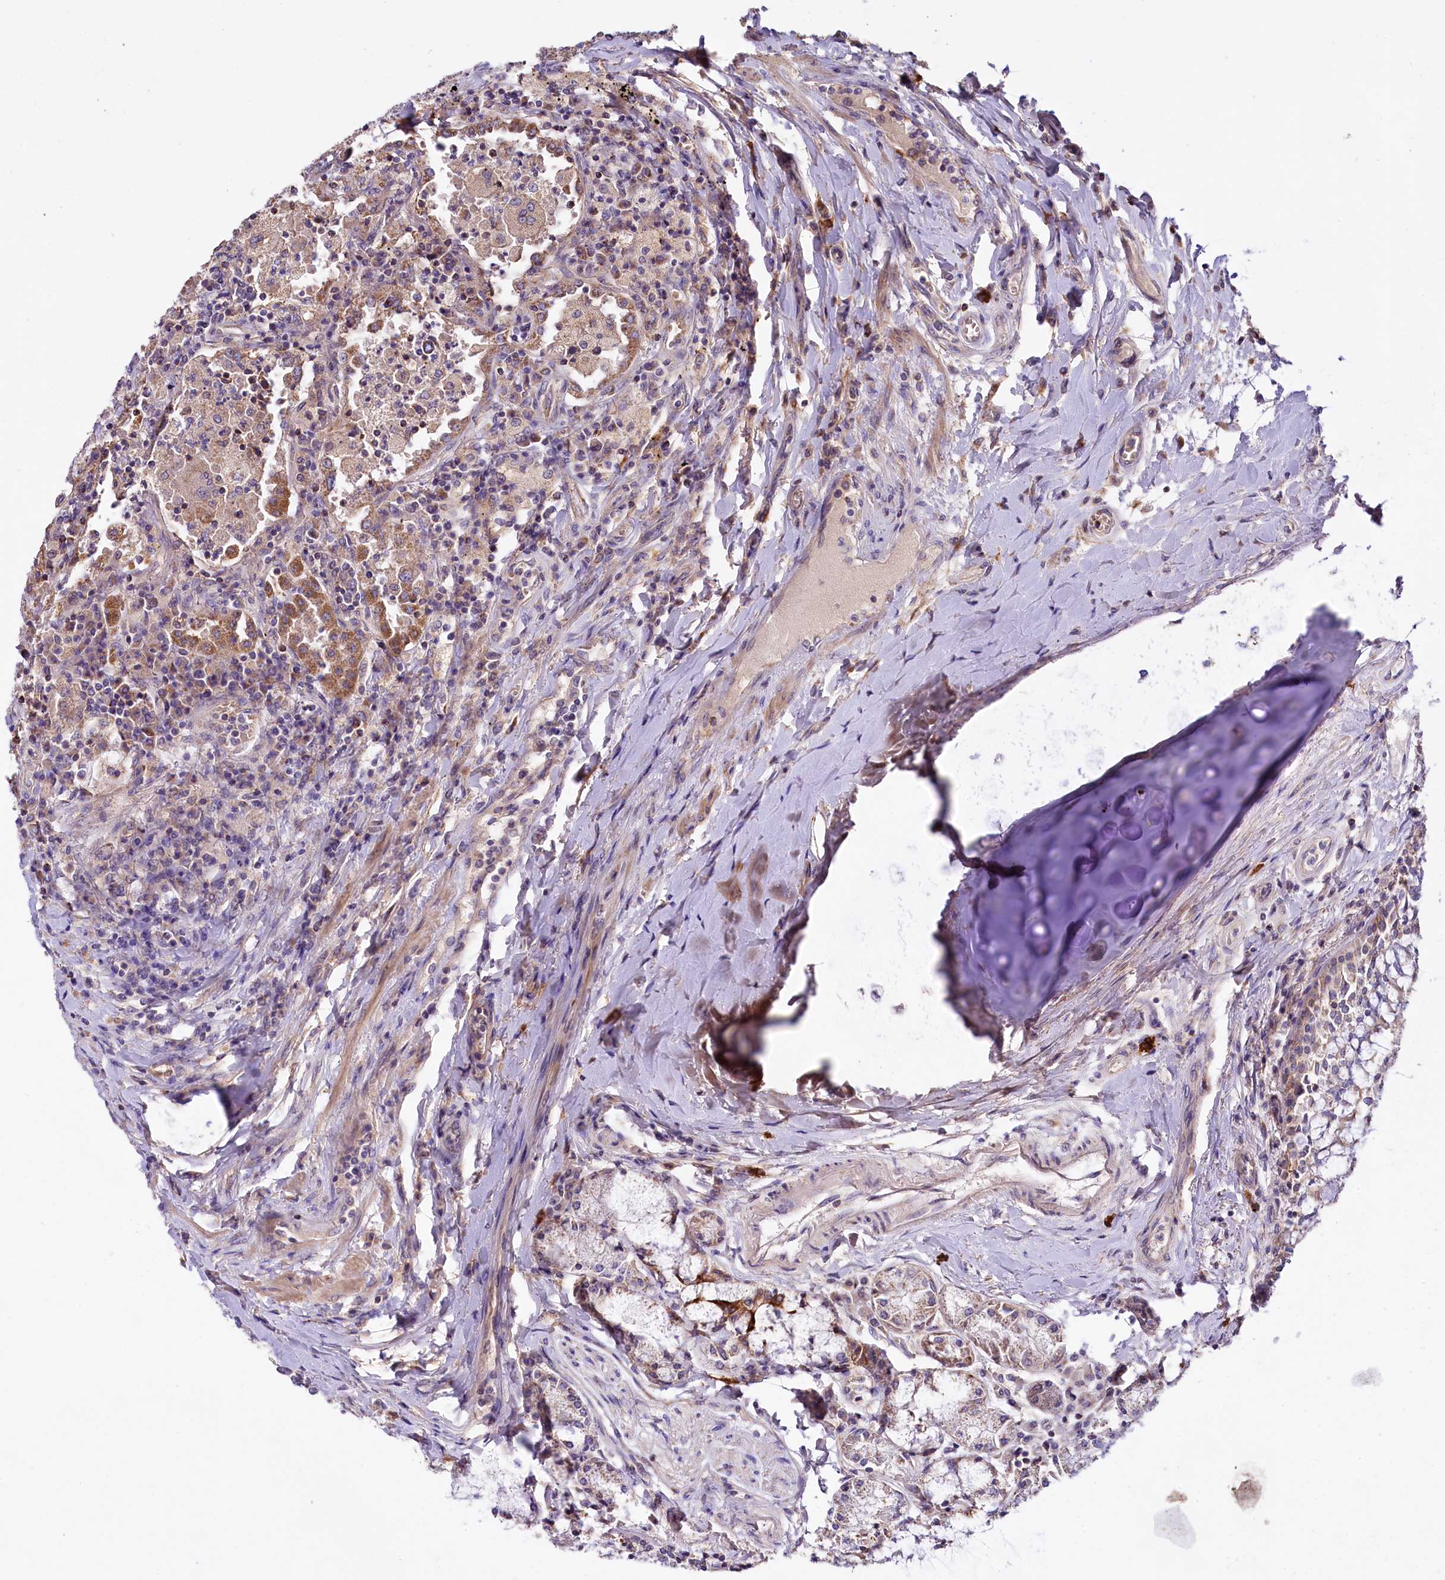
{"staining": {"intensity": "weak", "quantity": "25%-75%", "location": "cytoplasmic/membranous"}, "tissue": "lung", "cell_type": "Alveolar cells", "image_type": "normal", "snomed": [{"axis": "morphology", "description": "Normal tissue, NOS"}, {"axis": "topography", "description": "Bronchus"}, {"axis": "topography", "description": "Lung"}], "caption": "A photomicrograph showing weak cytoplasmic/membranous staining in about 25%-75% of alveolar cells in benign lung, as visualized by brown immunohistochemical staining.", "gene": "ZNF45", "patient": {"sex": "female", "age": 49}}